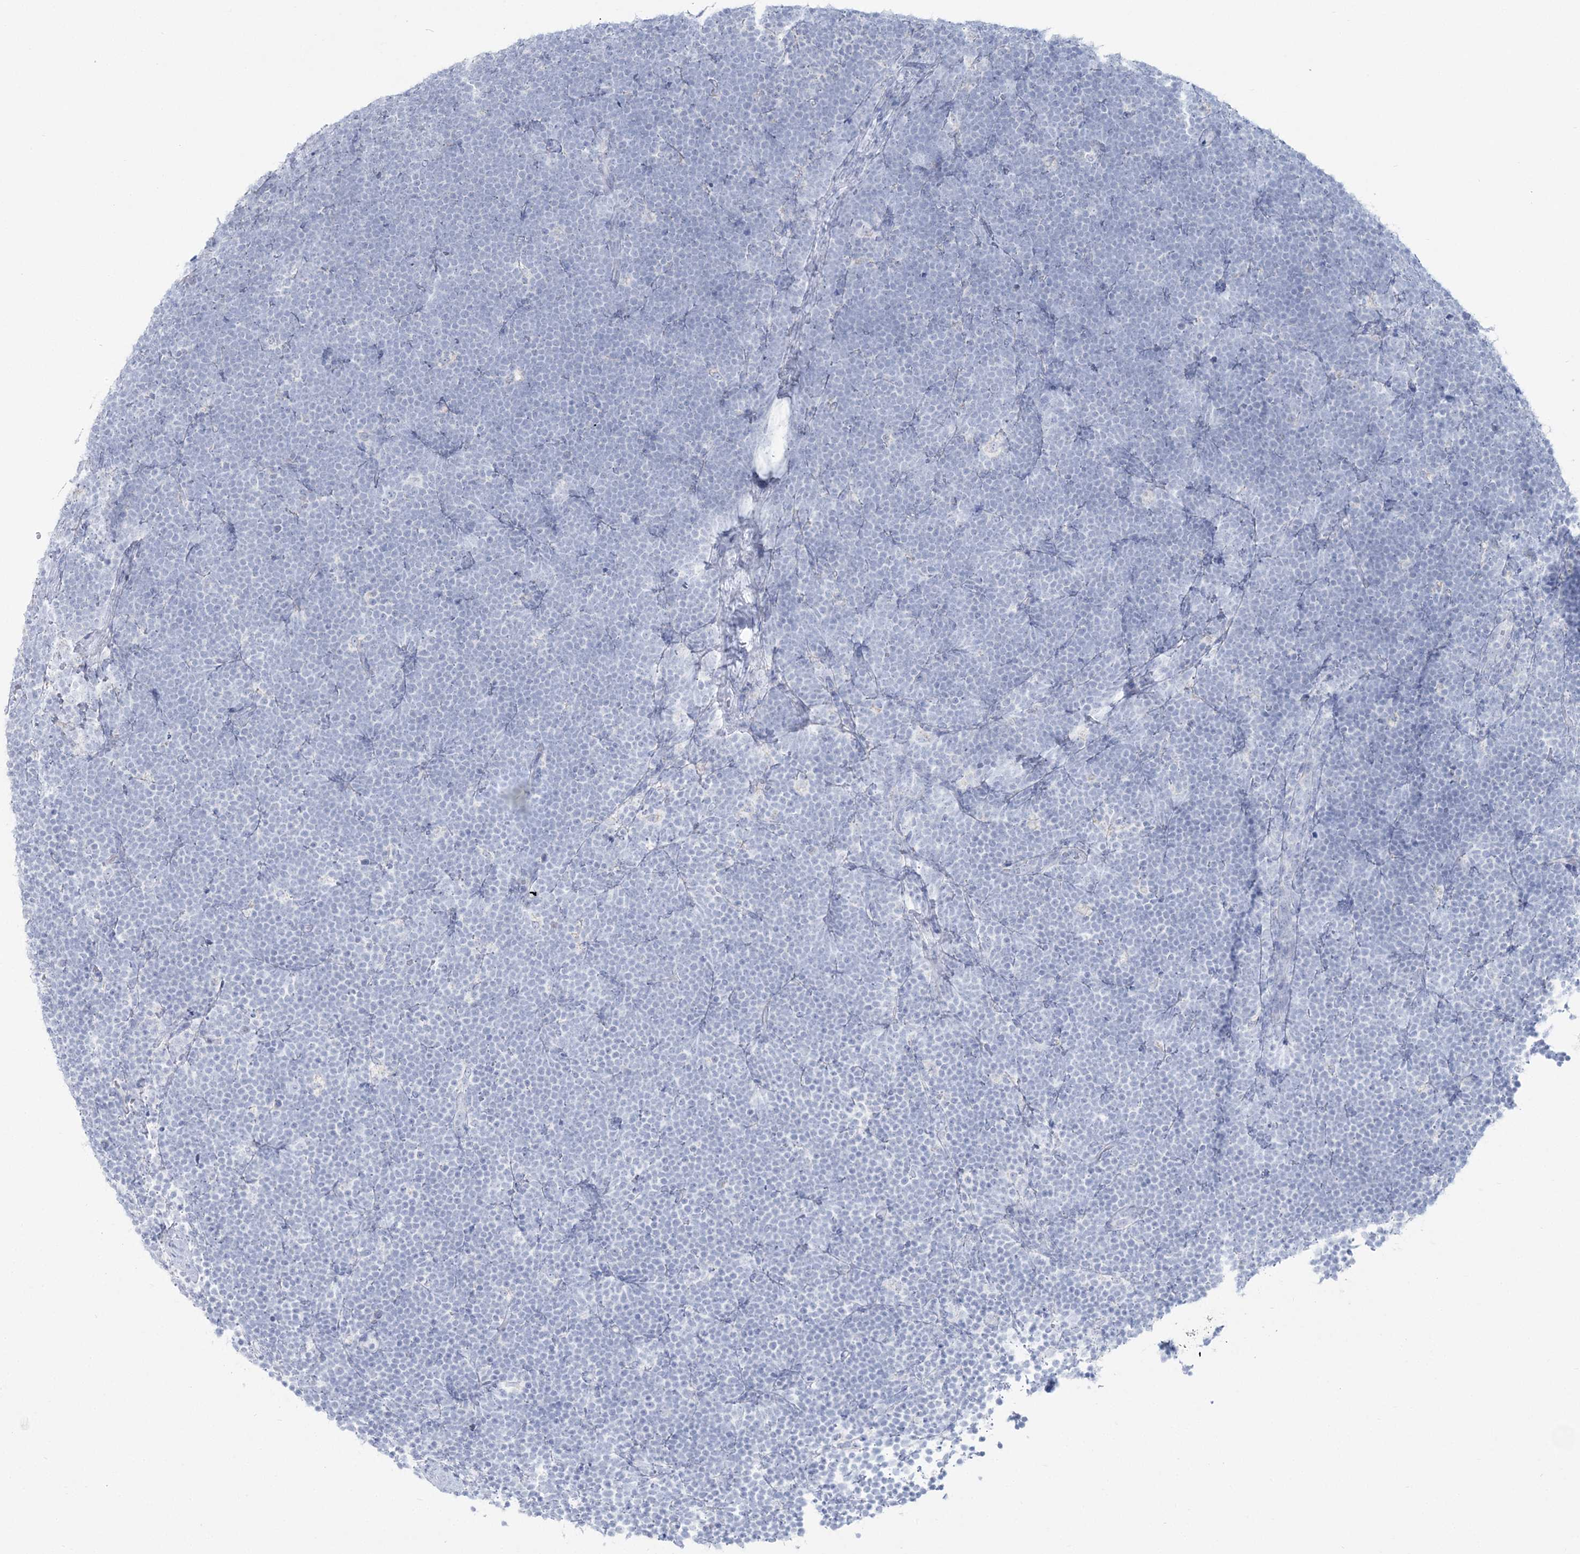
{"staining": {"intensity": "negative", "quantity": "none", "location": "none"}, "tissue": "lymphoma", "cell_type": "Tumor cells", "image_type": "cancer", "snomed": [{"axis": "morphology", "description": "Malignant lymphoma, non-Hodgkin's type, High grade"}, {"axis": "topography", "description": "Lymph node"}], "caption": "Tumor cells show no significant protein staining in high-grade malignant lymphoma, non-Hodgkin's type.", "gene": "ZNF843", "patient": {"sex": "male", "age": 13}}